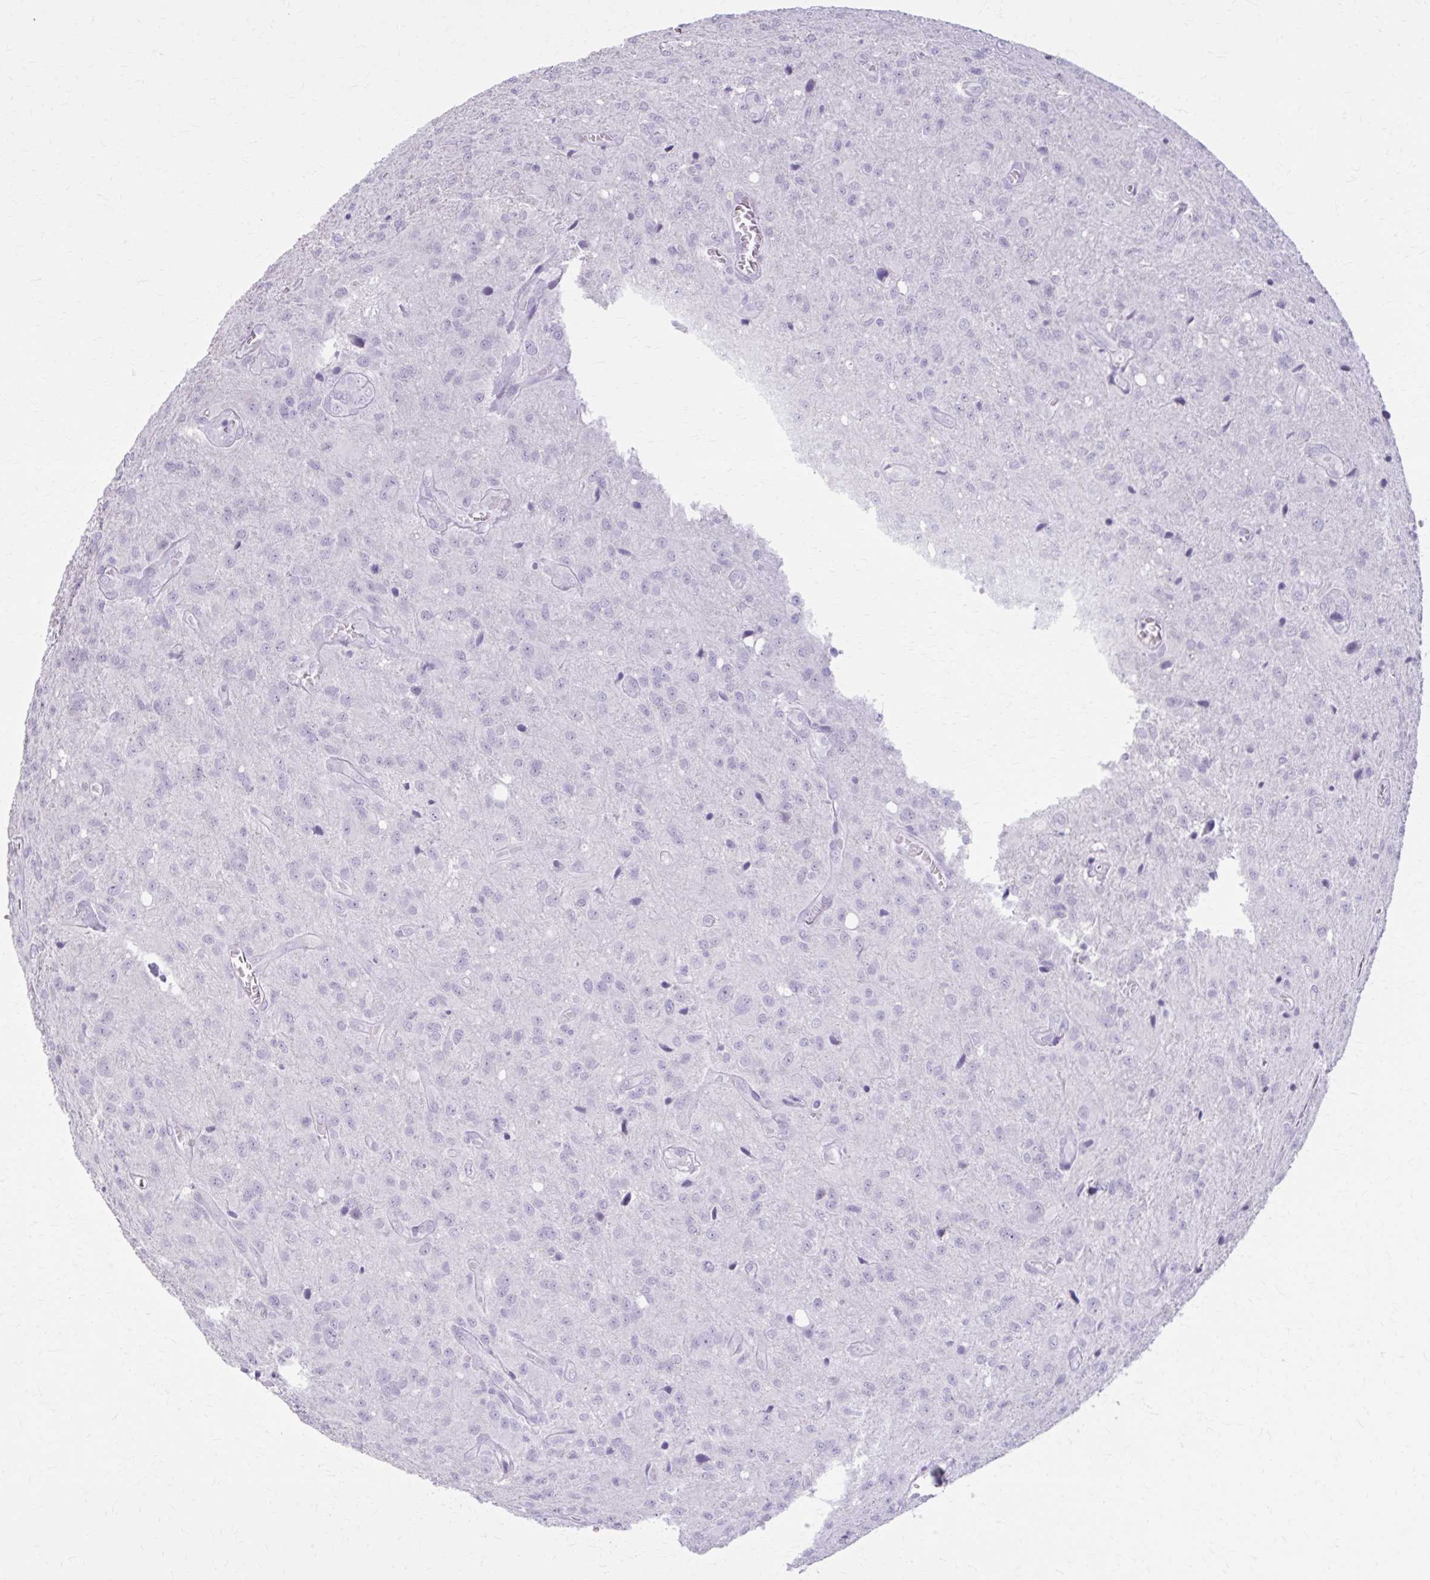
{"staining": {"intensity": "negative", "quantity": "none", "location": "none"}, "tissue": "glioma", "cell_type": "Tumor cells", "image_type": "cancer", "snomed": [{"axis": "morphology", "description": "Glioma, malignant, Low grade"}, {"axis": "topography", "description": "Brain"}], "caption": "Immunohistochemical staining of human glioma demonstrates no significant positivity in tumor cells.", "gene": "OR4B1", "patient": {"sex": "male", "age": 66}}